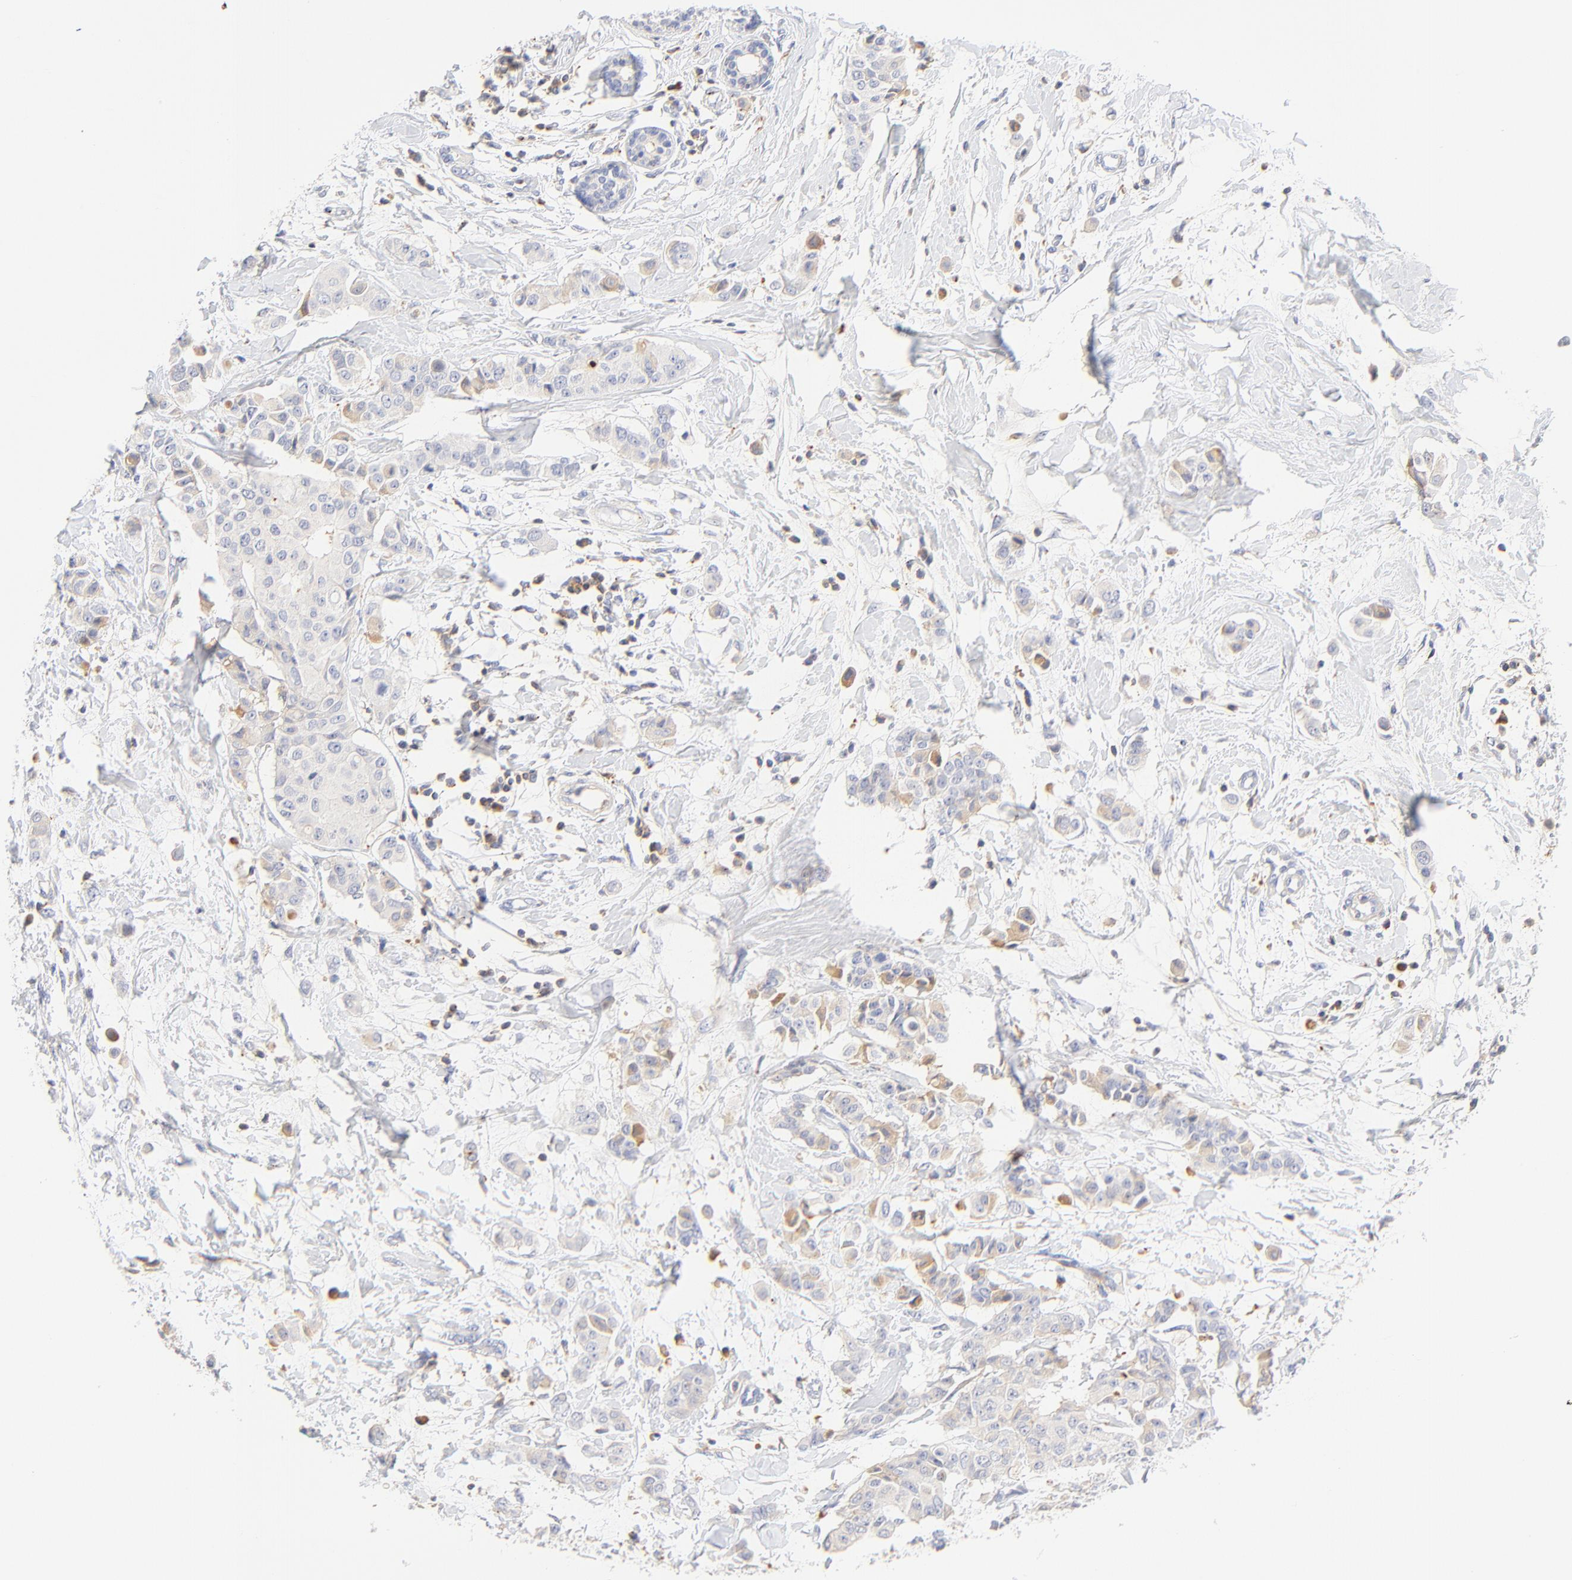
{"staining": {"intensity": "weak", "quantity": ">75%", "location": "cytoplasmic/membranous"}, "tissue": "breast cancer", "cell_type": "Tumor cells", "image_type": "cancer", "snomed": [{"axis": "morphology", "description": "Duct carcinoma"}, {"axis": "topography", "description": "Breast"}], "caption": "Tumor cells show low levels of weak cytoplasmic/membranous expression in approximately >75% of cells in breast invasive ductal carcinoma. The staining was performed using DAB to visualize the protein expression in brown, while the nuclei were stained in blue with hematoxylin (Magnification: 20x).", "gene": "MDGA2", "patient": {"sex": "female", "age": 40}}